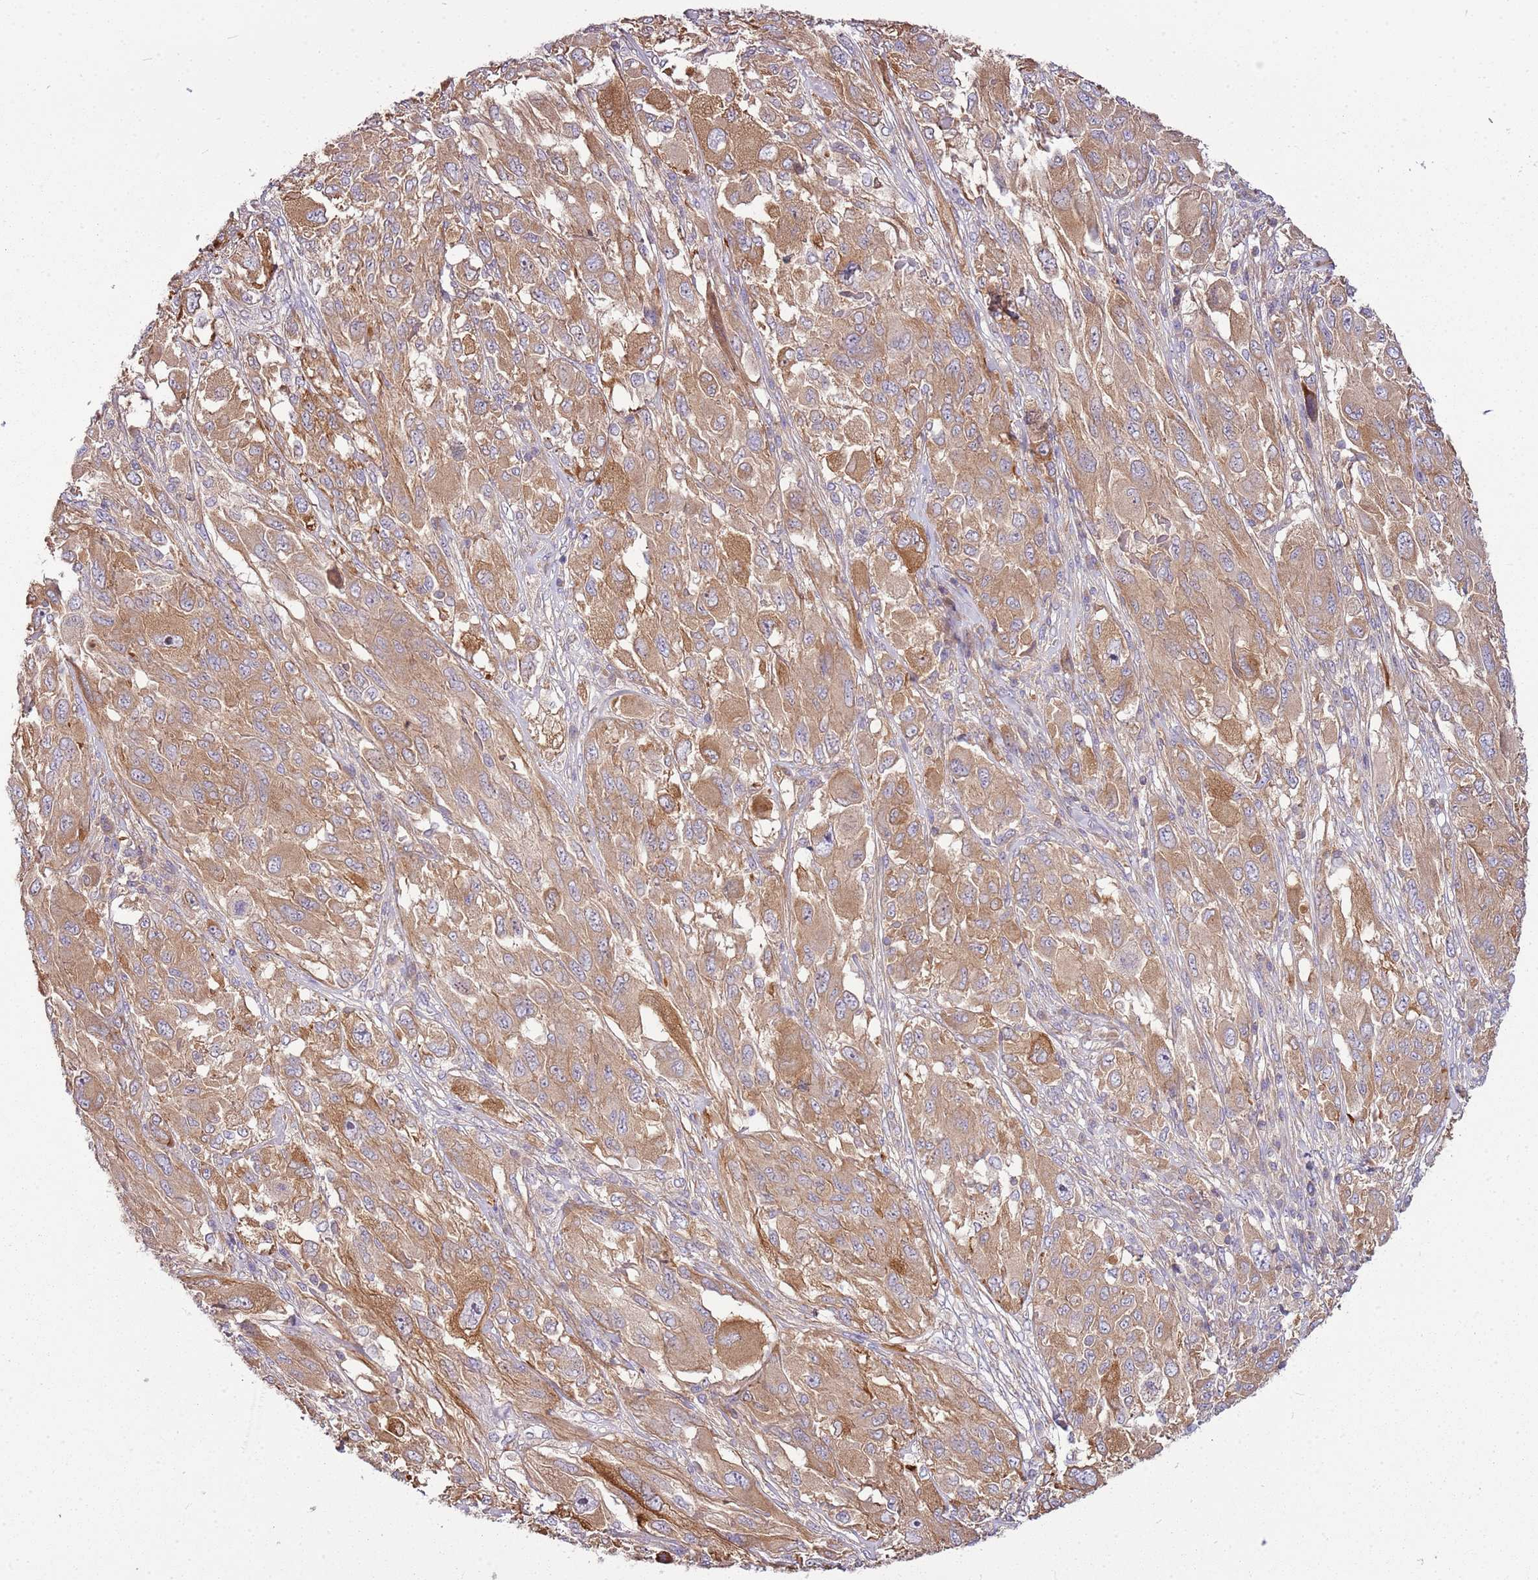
{"staining": {"intensity": "moderate", "quantity": ">75%", "location": "cytoplasmic/membranous"}, "tissue": "melanoma", "cell_type": "Tumor cells", "image_type": "cancer", "snomed": [{"axis": "morphology", "description": "Malignant melanoma, NOS"}, {"axis": "topography", "description": "Skin"}], "caption": "A brown stain labels moderate cytoplasmic/membranous staining of a protein in human malignant melanoma tumor cells.", "gene": "GNL1", "patient": {"sex": "female", "age": 91}}